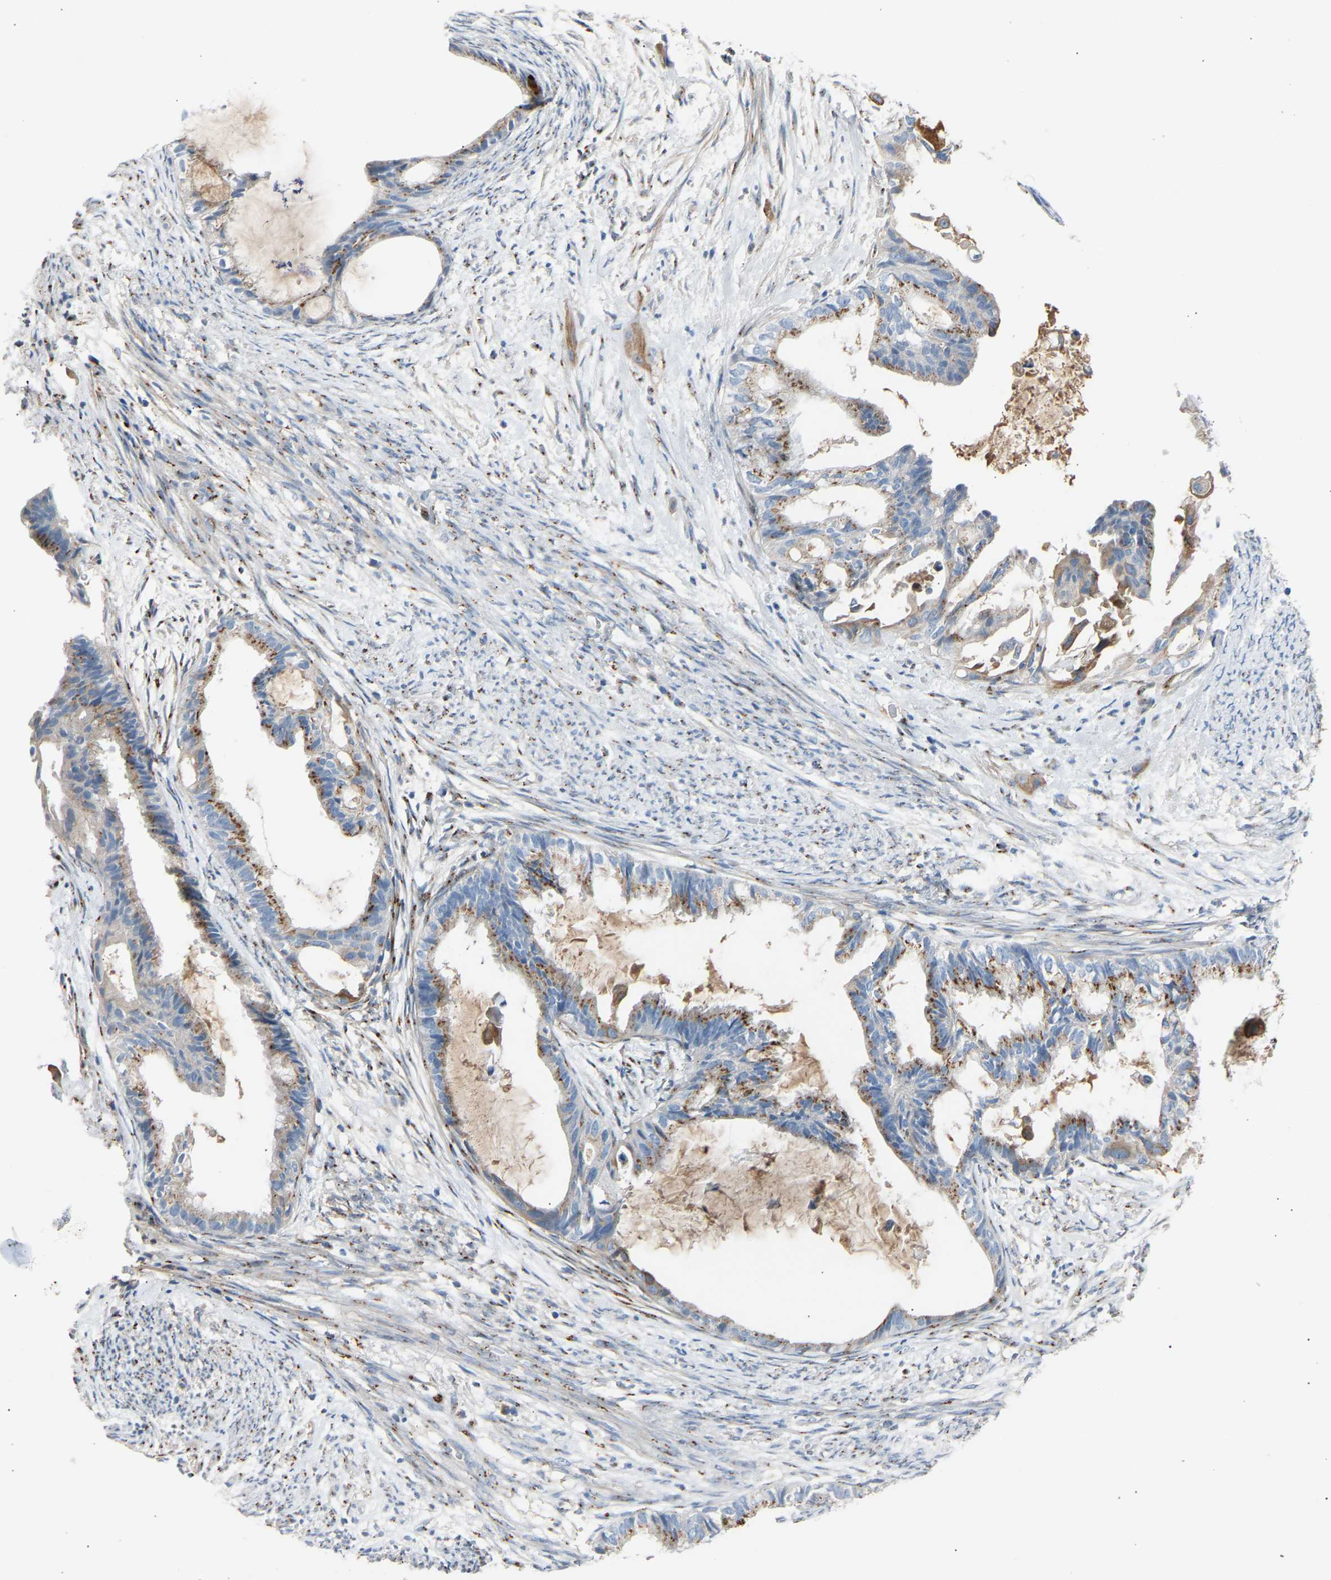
{"staining": {"intensity": "moderate", "quantity": ">75%", "location": "cytoplasmic/membranous"}, "tissue": "cervical cancer", "cell_type": "Tumor cells", "image_type": "cancer", "snomed": [{"axis": "morphology", "description": "Normal tissue, NOS"}, {"axis": "morphology", "description": "Adenocarcinoma, NOS"}, {"axis": "topography", "description": "Cervix"}, {"axis": "topography", "description": "Endometrium"}], "caption": "IHC (DAB) staining of cervical cancer (adenocarcinoma) demonstrates moderate cytoplasmic/membranous protein staining in about >75% of tumor cells.", "gene": "CYREN", "patient": {"sex": "female", "age": 86}}